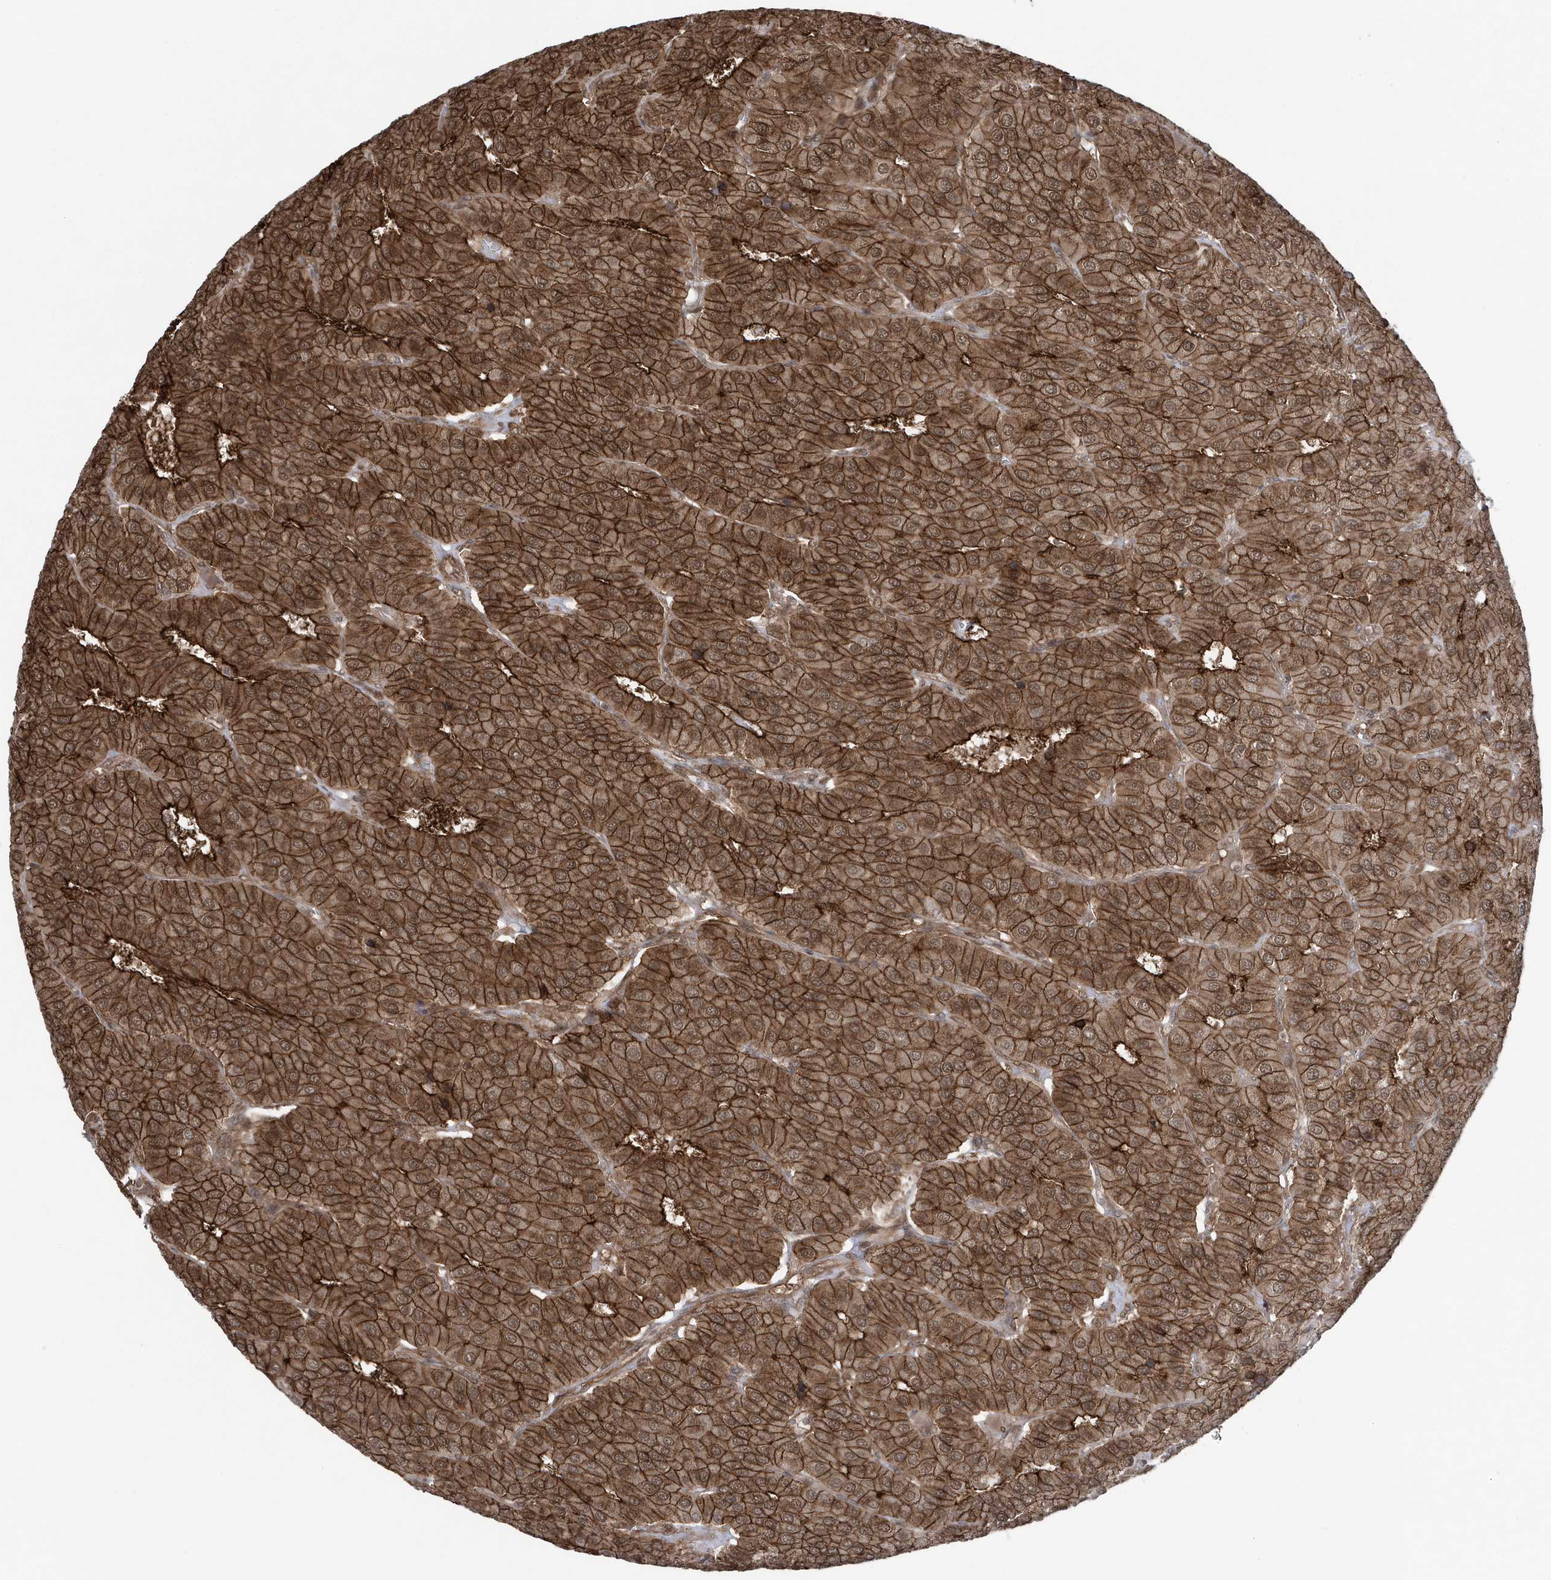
{"staining": {"intensity": "strong", "quantity": ">75%", "location": "cytoplasmic/membranous"}, "tissue": "parathyroid gland", "cell_type": "Glandular cells", "image_type": "normal", "snomed": [{"axis": "morphology", "description": "Normal tissue, NOS"}, {"axis": "morphology", "description": "Adenoma, NOS"}, {"axis": "topography", "description": "Parathyroid gland"}], "caption": "DAB (3,3'-diaminobenzidine) immunohistochemical staining of benign human parathyroid gland shows strong cytoplasmic/membranous protein staining in about >75% of glandular cells.", "gene": "MAPK1IP1L", "patient": {"sex": "female", "age": 86}}